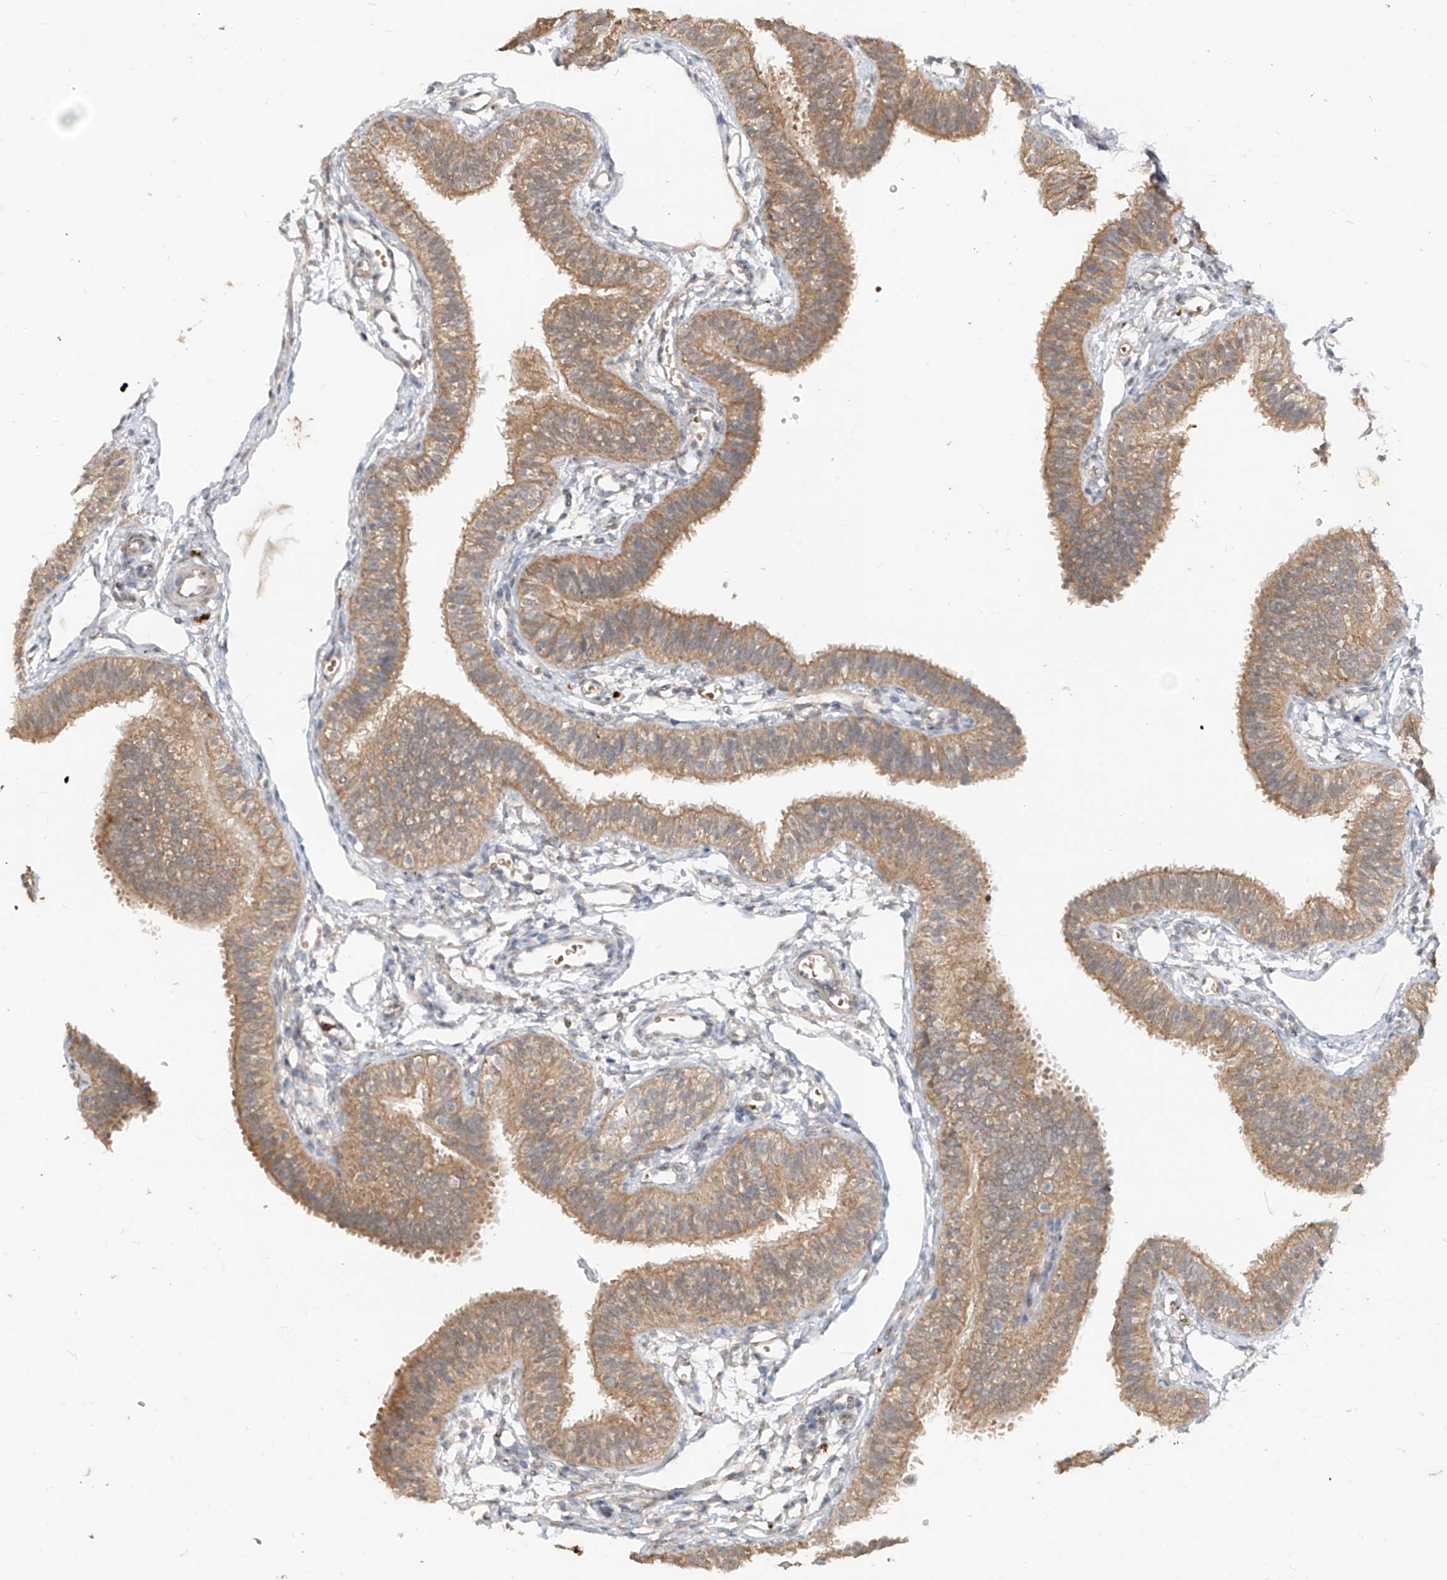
{"staining": {"intensity": "moderate", "quantity": ">75%", "location": "cytoplasmic/membranous"}, "tissue": "fallopian tube", "cell_type": "Glandular cells", "image_type": "normal", "snomed": [{"axis": "morphology", "description": "Normal tissue, NOS"}, {"axis": "topography", "description": "Fallopian tube"}], "caption": "Immunohistochemistry (IHC) staining of benign fallopian tube, which displays medium levels of moderate cytoplasmic/membranous positivity in about >75% of glandular cells indicating moderate cytoplasmic/membranous protein staining. The staining was performed using DAB (3,3'-diaminobenzidine) (brown) for protein detection and nuclei were counterstained in hematoxylin (blue).", "gene": "MTUS2", "patient": {"sex": "female", "age": 35}}